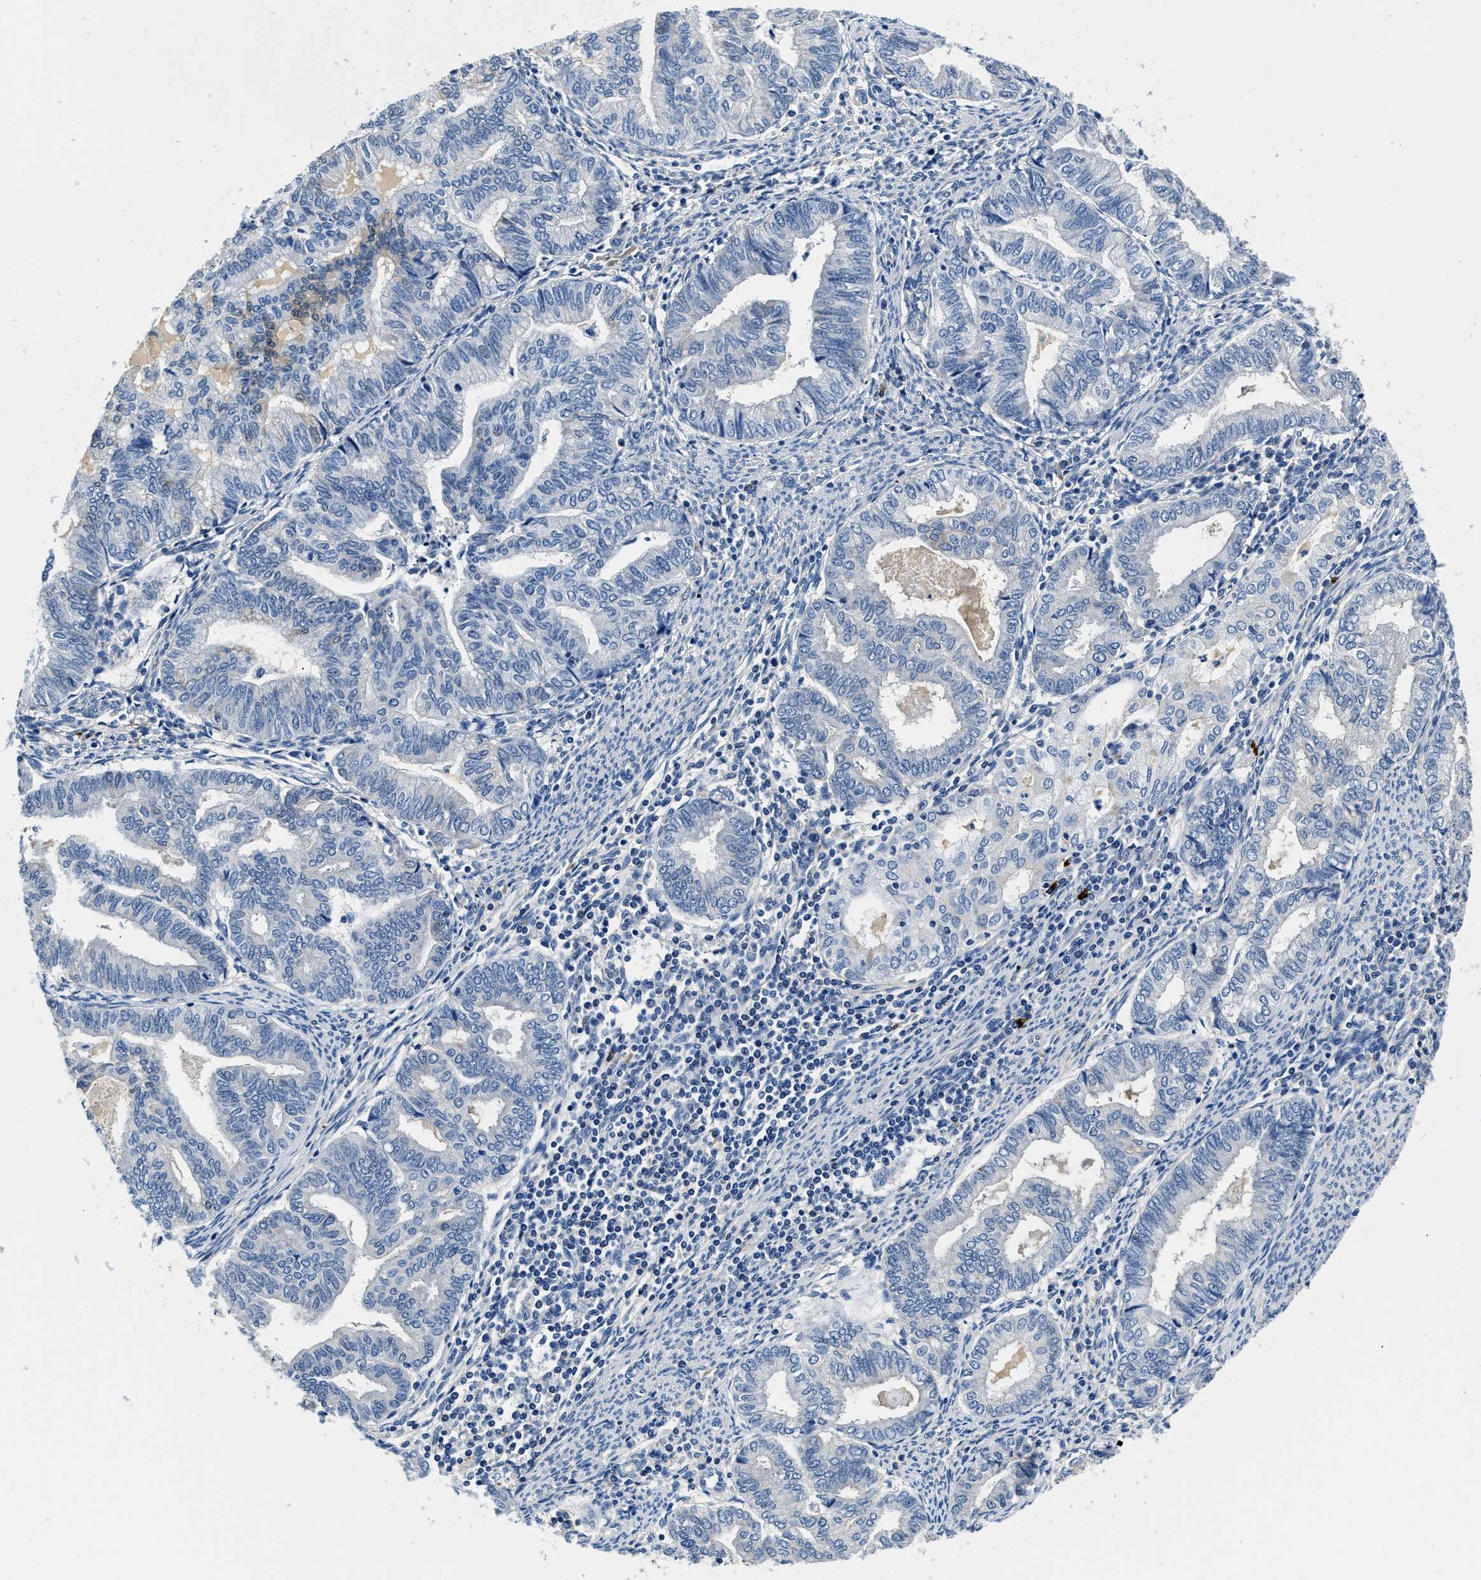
{"staining": {"intensity": "negative", "quantity": "none", "location": "none"}, "tissue": "endometrial cancer", "cell_type": "Tumor cells", "image_type": "cancer", "snomed": [{"axis": "morphology", "description": "Adenocarcinoma, NOS"}, {"axis": "topography", "description": "Endometrium"}], "caption": "Immunohistochemistry (IHC) image of human endometrial cancer stained for a protein (brown), which displays no positivity in tumor cells.", "gene": "ZFAND3", "patient": {"sex": "female", "age": 79}}